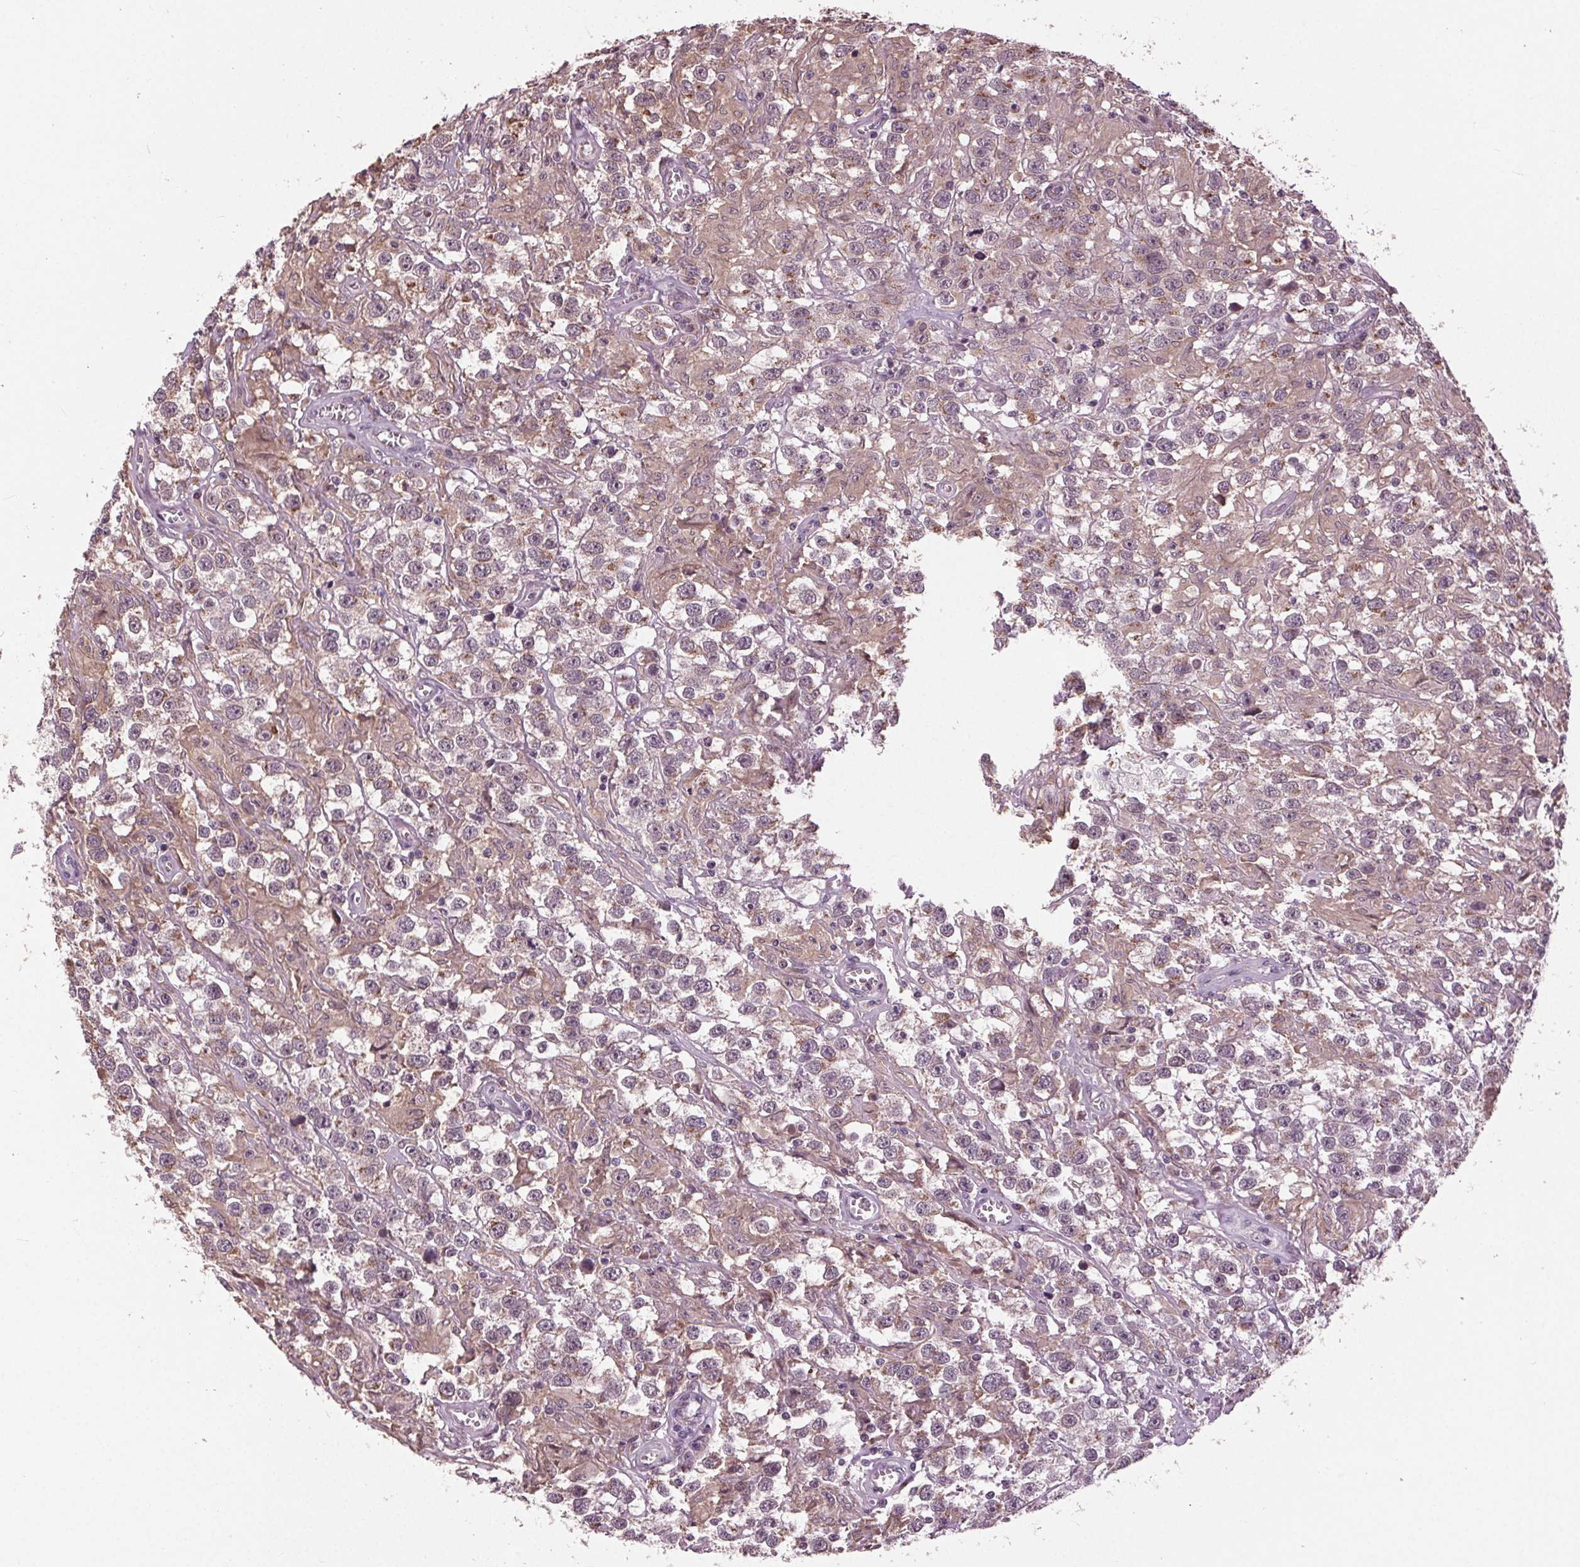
{"staining": {"intensity": "weak", "quantity": ">75%", "location": "cytoplasmic/membranous"}, "tissue": "testis cancer", "cell_type": "Tumor cells", "image_type": "cancer", "snomed": [{"axis": "morphology", "description": "Seminoma, NOS"}, {"axis": "topography", "description": "Testis"}], "caption": "Seminoma (testis) stained with a brown dye exhibits weak cytoplasmic/membranous positive positivity in approximately >75% of tumor cells.", "gene": "BSDC1", "patient": {"sex": "male", "age": 43}}